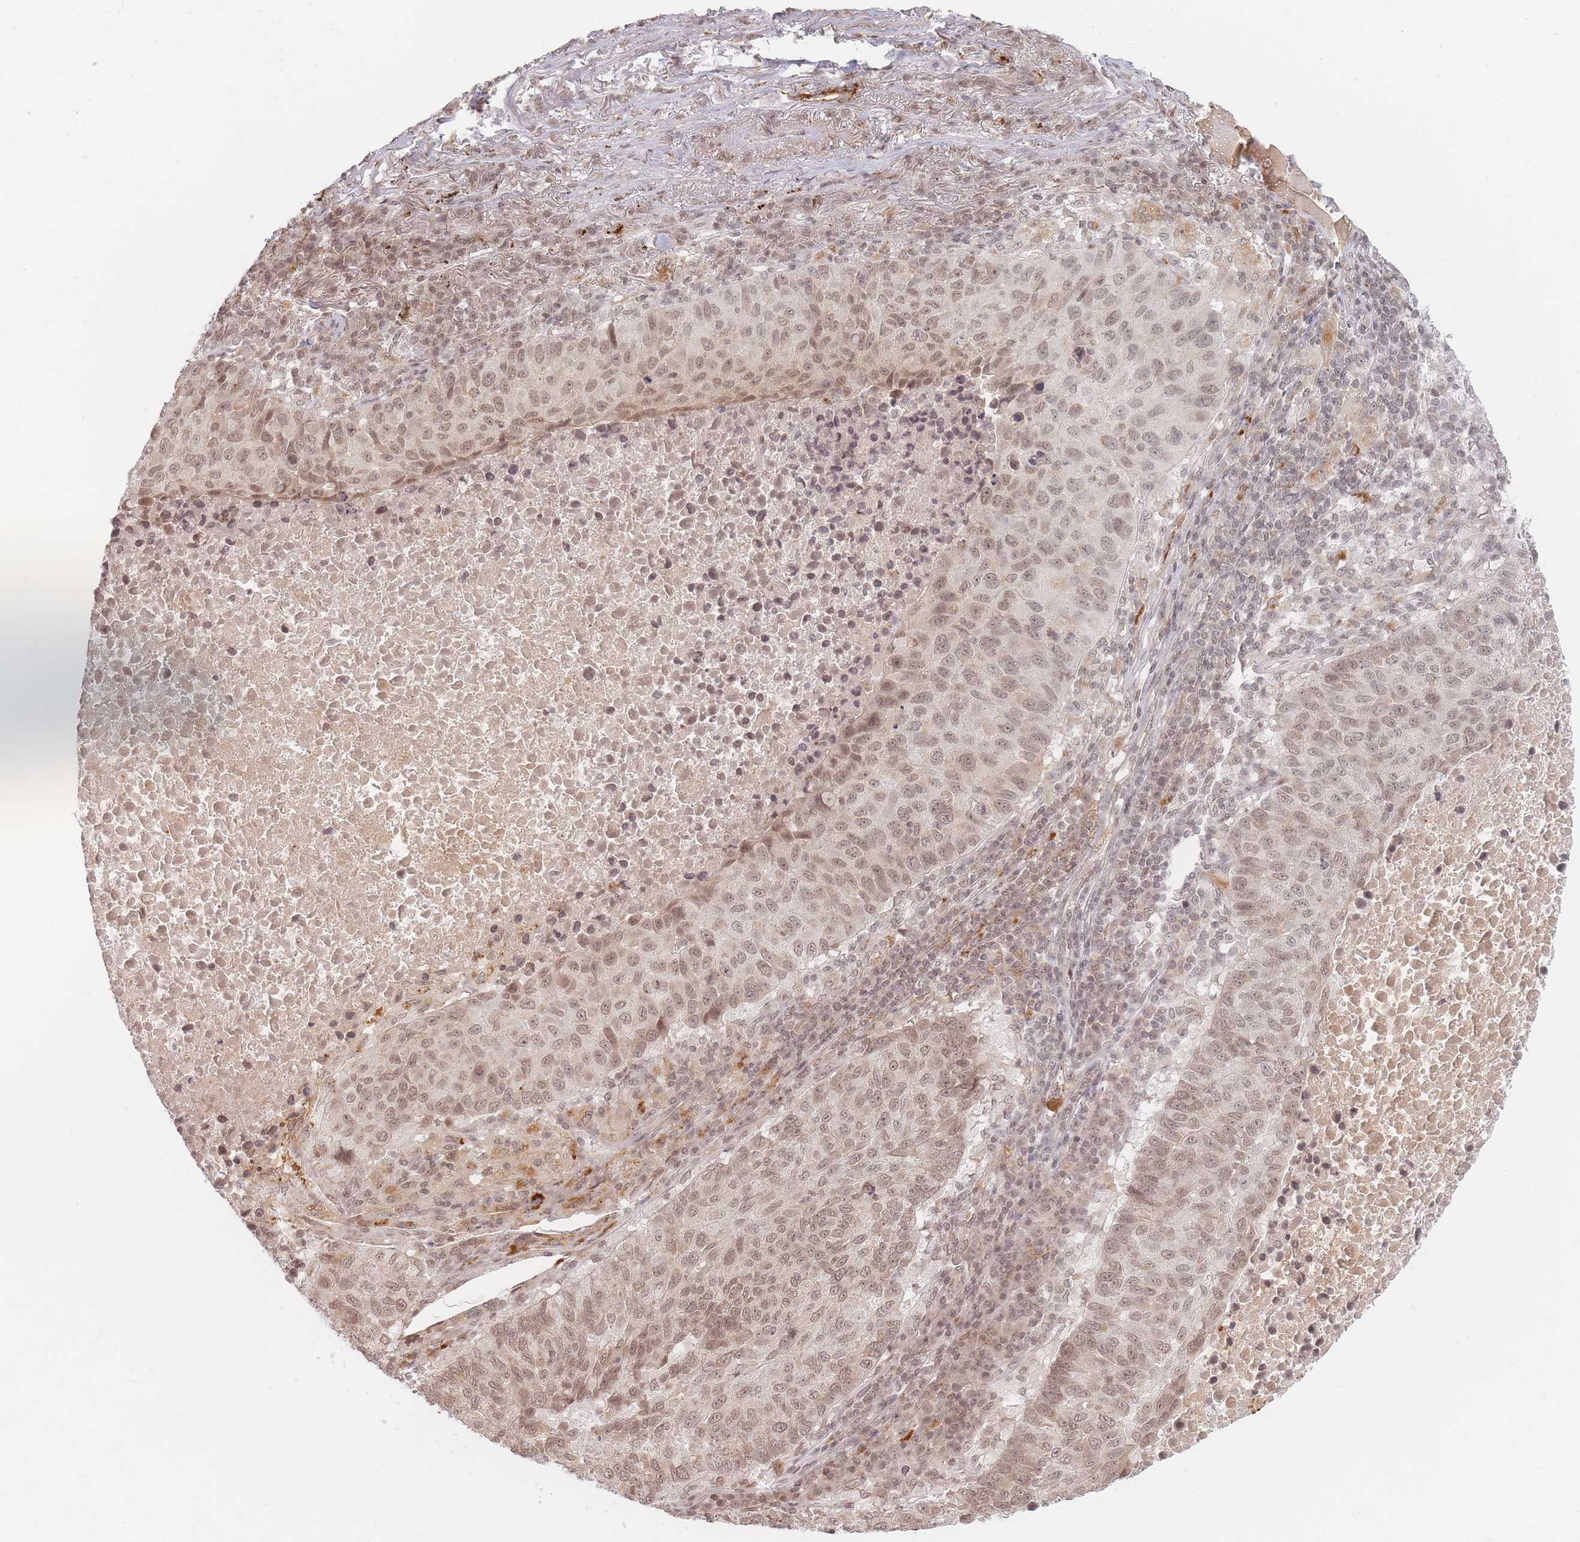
{"staining": {"intensity": "moderate", "quantity": ">75%", "location": "nuclear"}, "tissue": "lung cancer", "cell_type": "Tumor cells", "image_type": "cancer", "snomed": [{"axis": "morphology", "description": "Squamous cell carcinoma, NOS"}, {"axis": "topography", "description": "Lung"}], "caption": "A high-resolution photomicrograph shows immunohistochemistry staining of lung cancer (squamous cell carcinoma), which exhibits moderate nuclear staining in approximately >75% of tumor cells. The staining was performed using DAB to visualize the protein expression in brown, while the nuclei were stained in blue with hematoxylin (Magnification: 20x).", "gene": "SPATA45", "patient": {"sex": "male", "age": 73}}